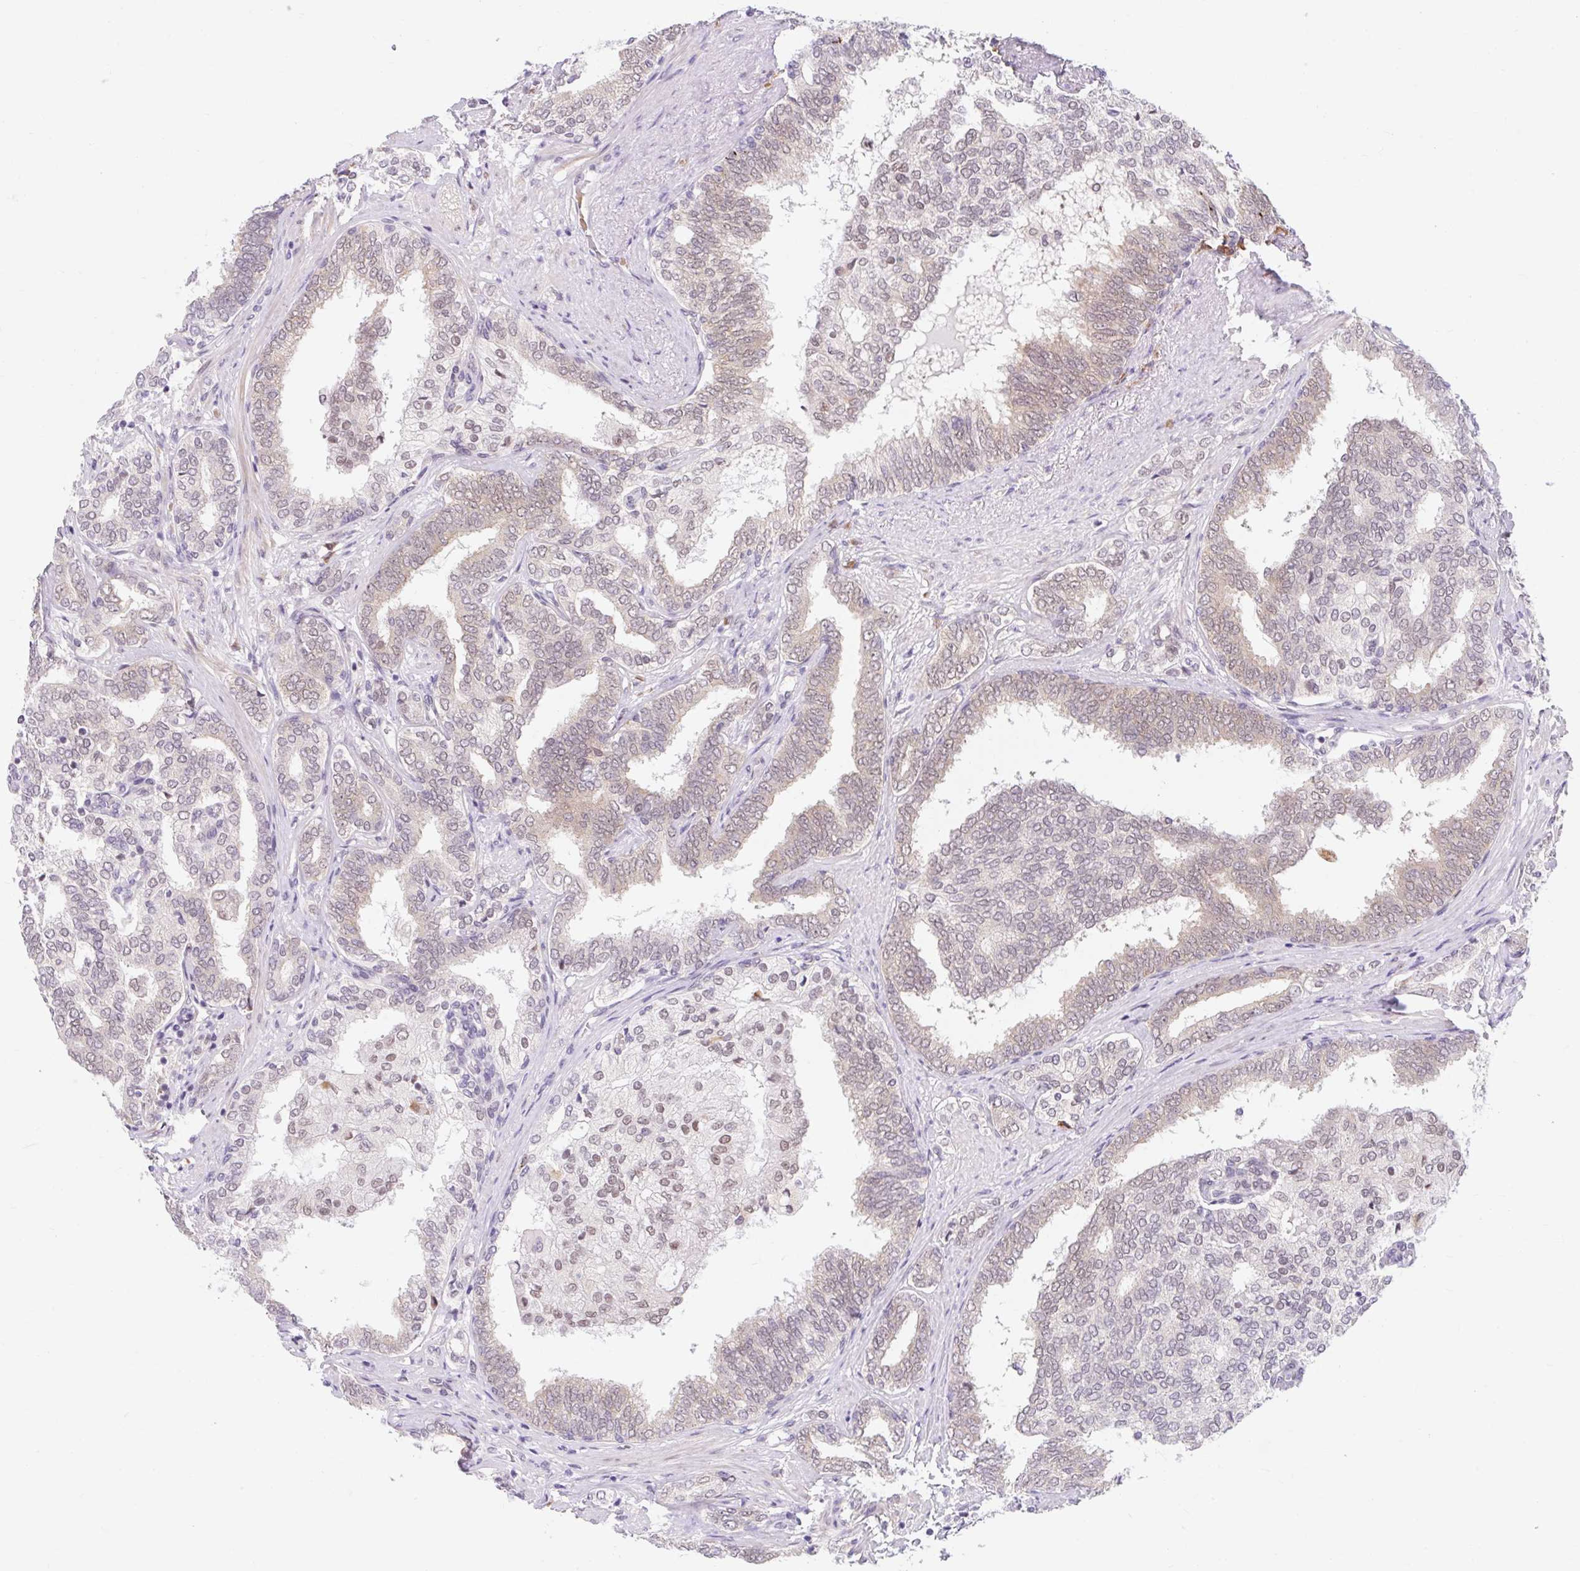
{"staining": {"intensity": "weak", "quantity": "25%-75%", "location": "cytoplasmic/membranous"}, "tissue": "prostate cancer", "cell_type": "Tumor cells", "image_type": "cancer", "snomed": [{"axis": "morphology", "description": "Adenocarcinoma, High grade"}, {"axis": "topography", "description": "Prostate"}], "caption": "Prostate high-grade adenocarcinoma was stained to show a protein in brown. There is low levels of weak cytoplasmic/membranous positivity in about 25%-75% of tumor cells.", "gene": "SRSF10", "patient": {"sex": "male", "age": 72}}